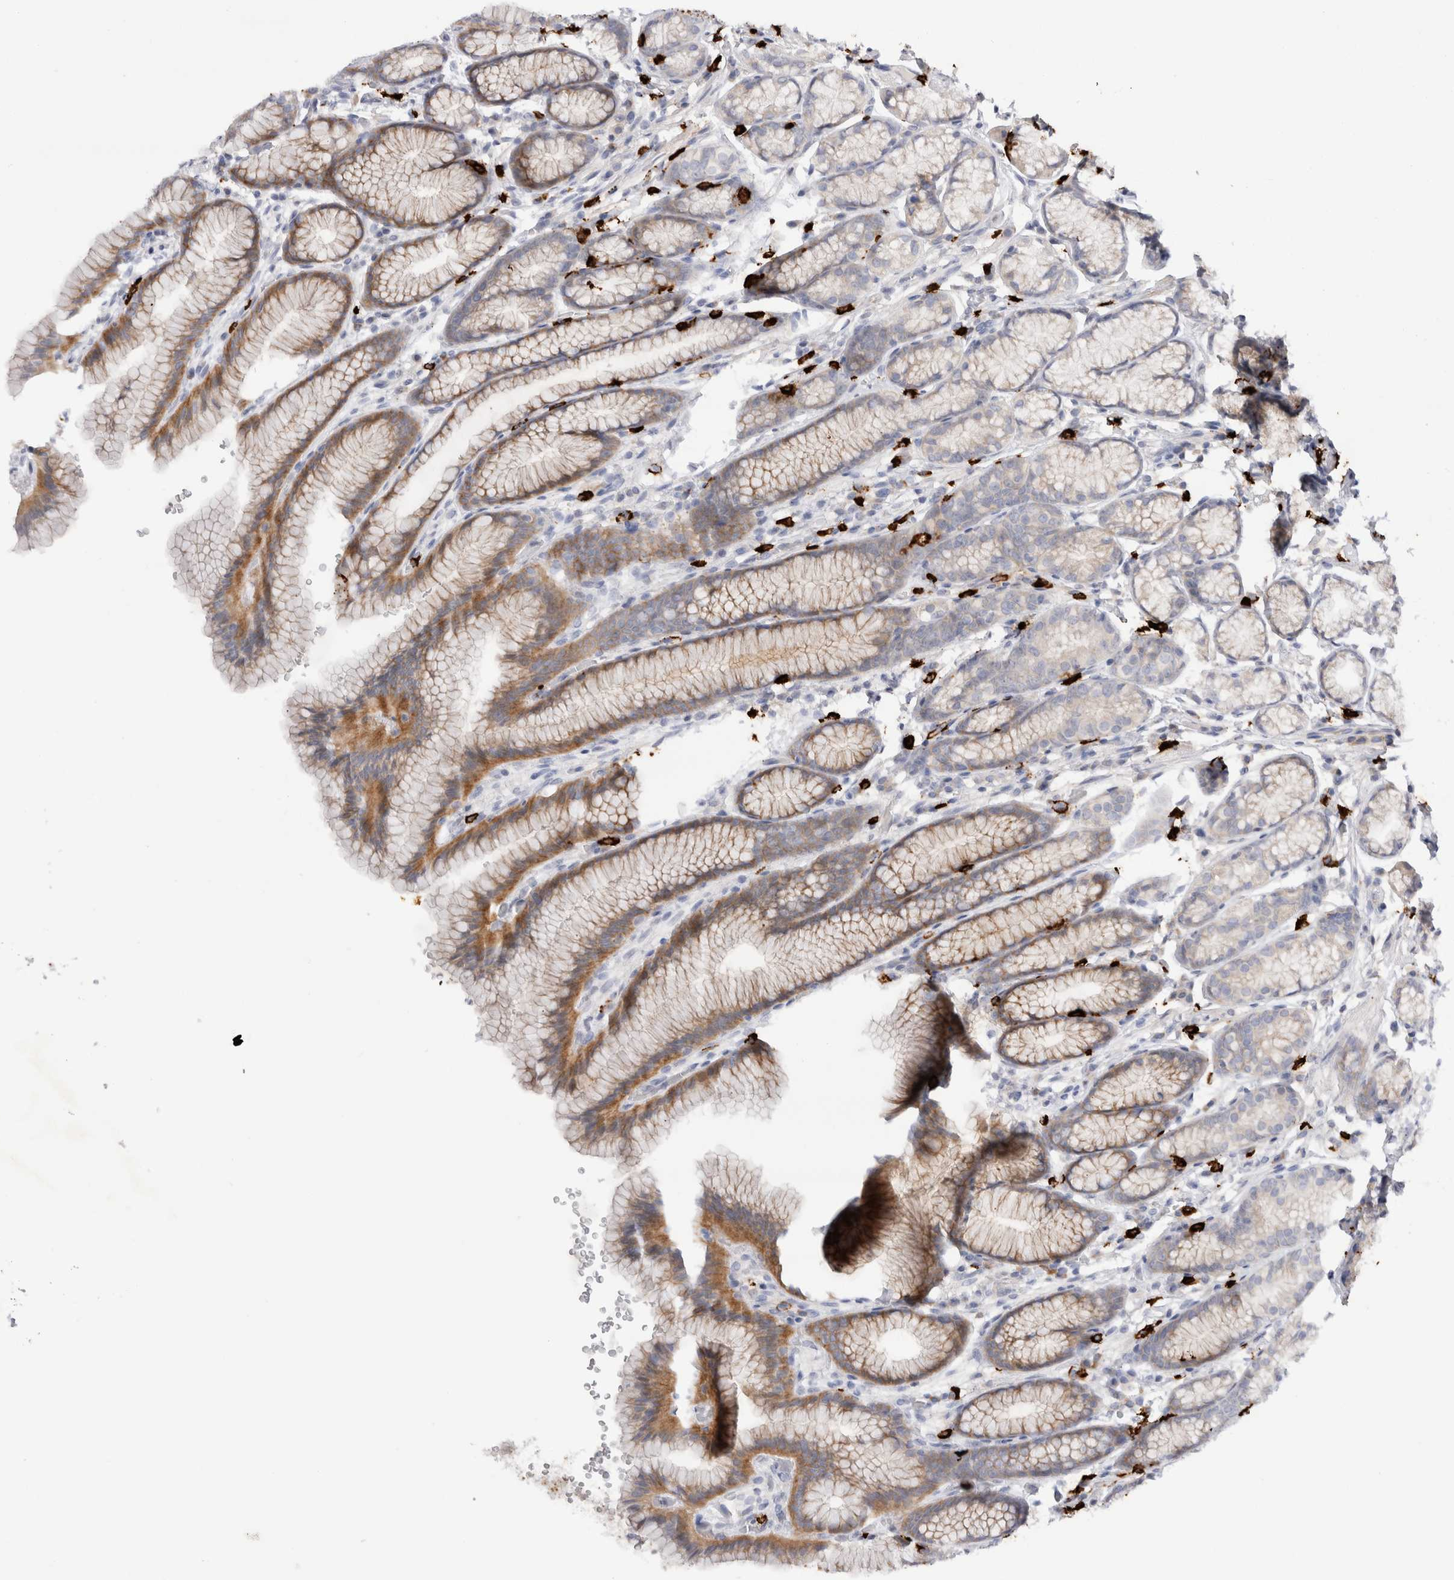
{"staining": {"intensity": "moderate", "quantity": "<25%", "location": "cytoplasmic/membranous"}, "tissue": "stomach", "cell_type": "Glandular cells", "image_type": "normal", "snomed": [{"axis": "morphology", "description": "Normal tissue, NOS"}, {"axis": "topography", "description": "Stomach"}], "caption": "Immunohistochemistry image of normal stomach stained for a protein (brown), which displays low levels of moderate cytoplasmic/membranous staining in about <25% of glandular cells.", "gene": "SPINK2", "patient": {"sex": "male", "age": 42}}